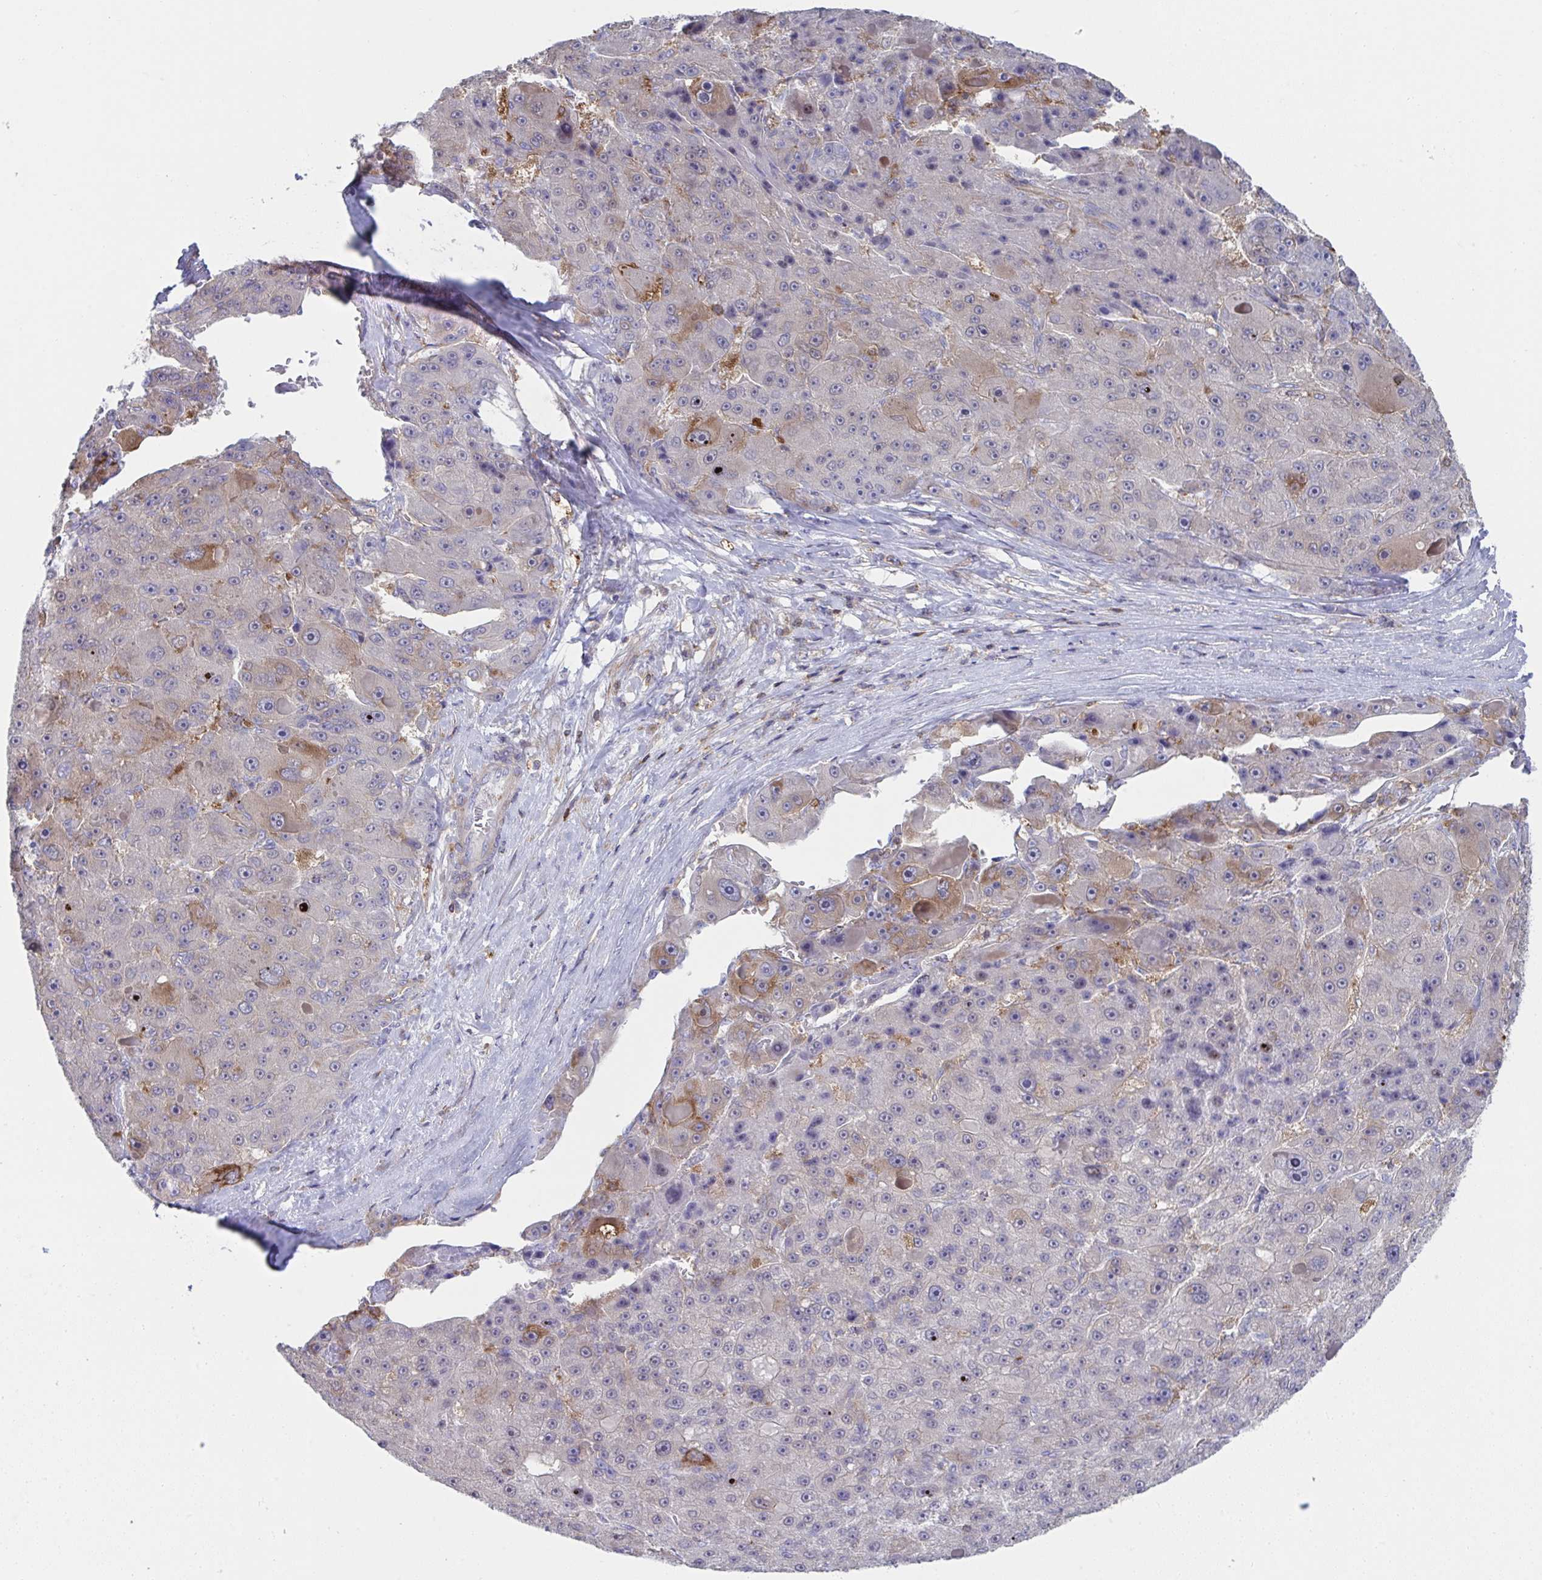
{"staining": {"intensity": "moderate", "quantity": "<25%", "location": "nuclear"}, "tissue": "liver cancer", "cell_type": "Tumor cells", "image_type": "cancer", "snomed": [{"axis": "morphology", "description": "Carcinoma, Hepatocellular, NOS"}, {"axis": "topography", "description": "Liver"}], "caption": "A histopathology image of human hepatocellular carcinoma (liver) stained for a protein reveals moderate nuclear brown staining in tumor cells. (DAB IHC, brown staining for protein, blue staining for nuclei).", "gene": "WNK1", "patient": {"sex": "male", "age": 76}}